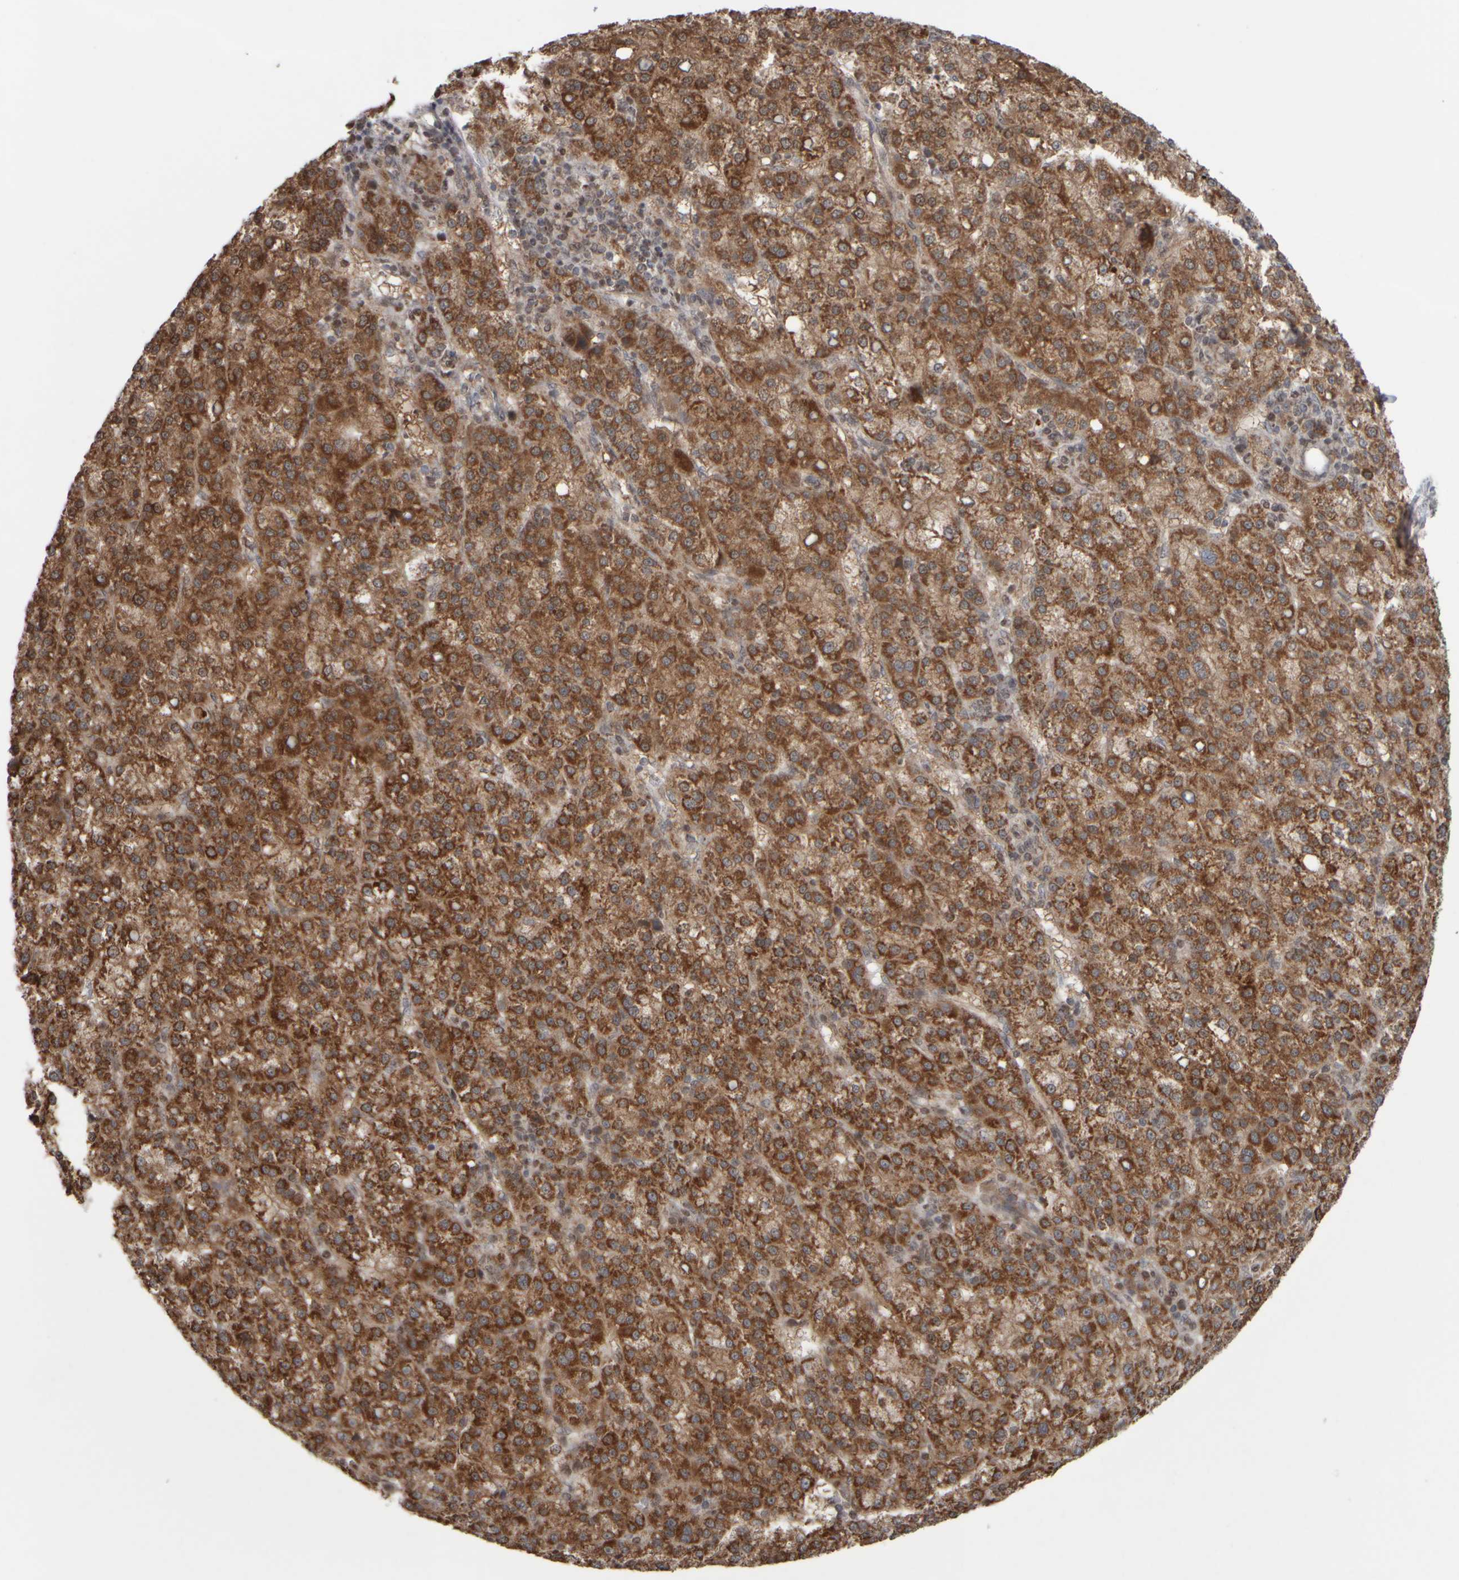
{"staining": {"intensity": "moderate", "quantity": ">75%", "location": "cytoplasmic/membranous"}, "tissue": "liver cancer", "cell_type": "Tumor cells", "image_type": "cancer", "snomed": [{"axis": "morphology", "description": "Carcinoma, Hepatocellular, NOS"}, {"axis": "topography", "description": "Liver"}], "caption": "Liver cancer stained for a protein displays moderate cytoplasmic/membranous positivity in tumor cells.", "gene": "CWC27", "patient": {"sex": "female", "age": 58}}